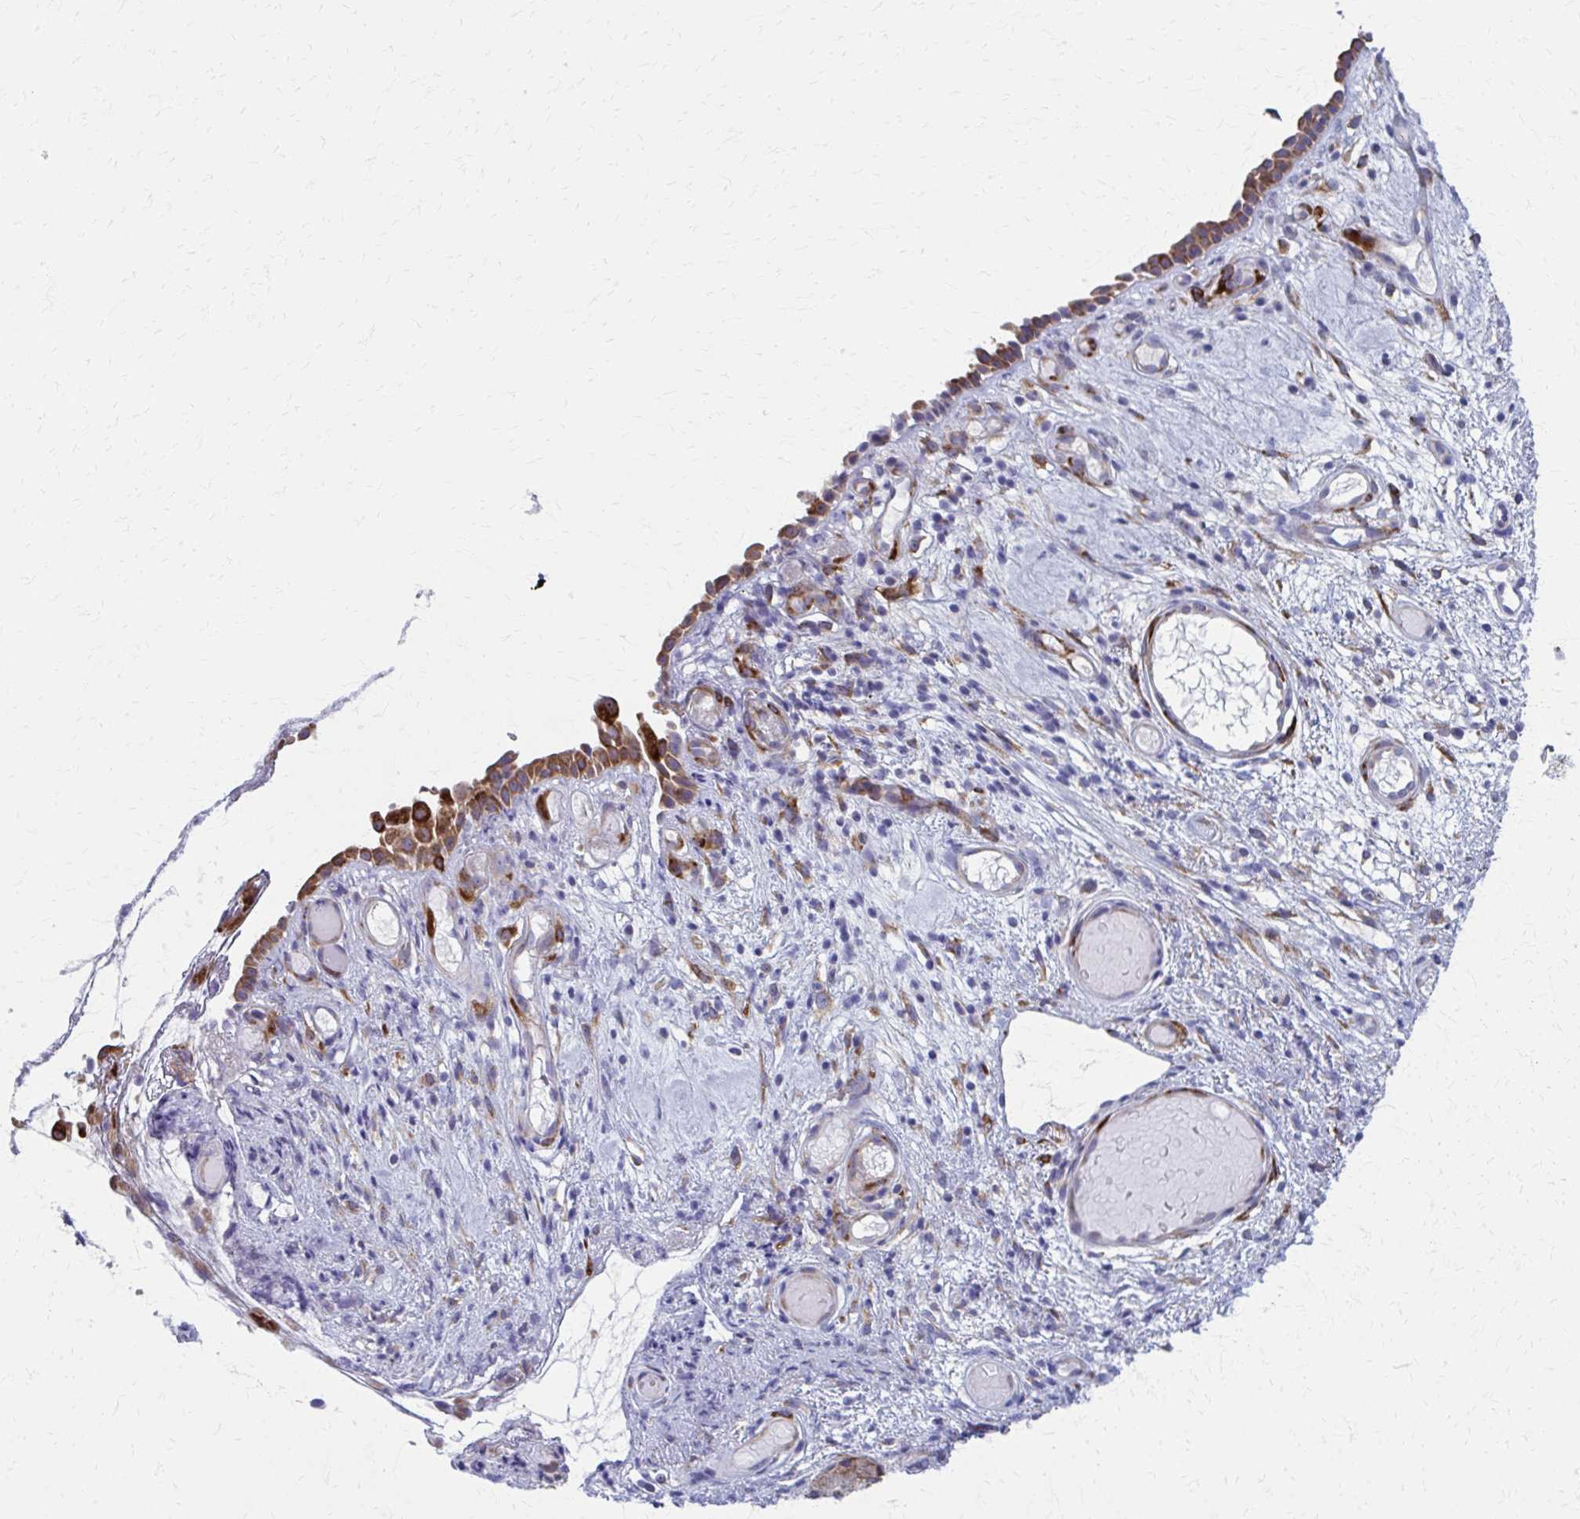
{"staining": {"intensity": "strong", "quantity": ">75%", "location": "cytoplasmic/membranous"}, "tissue": "nasopharynx", "cell_type": "Respiratory epithelial cells", "image_type": "normal", "snomed": [{"axis": "morphology", "description": "Normal tissue, NOS"}, {"axis": "morphology", "description": "Inflammation, NOS"}, {"axis": "topography", "description": "Nasopharynx"}], "caption": "Protein expression analysis of normal human nasopharynx reveals strong cytoplasmic/membranous positivity in about >75% of respiratory epithelial cells. (DAB (3,3'-diaminobenzidine) IHC, brown staining for protein, blue staining for nuclei).", "gene": "SPATS2L", "patient": {"sex": "male", "age": 54}}